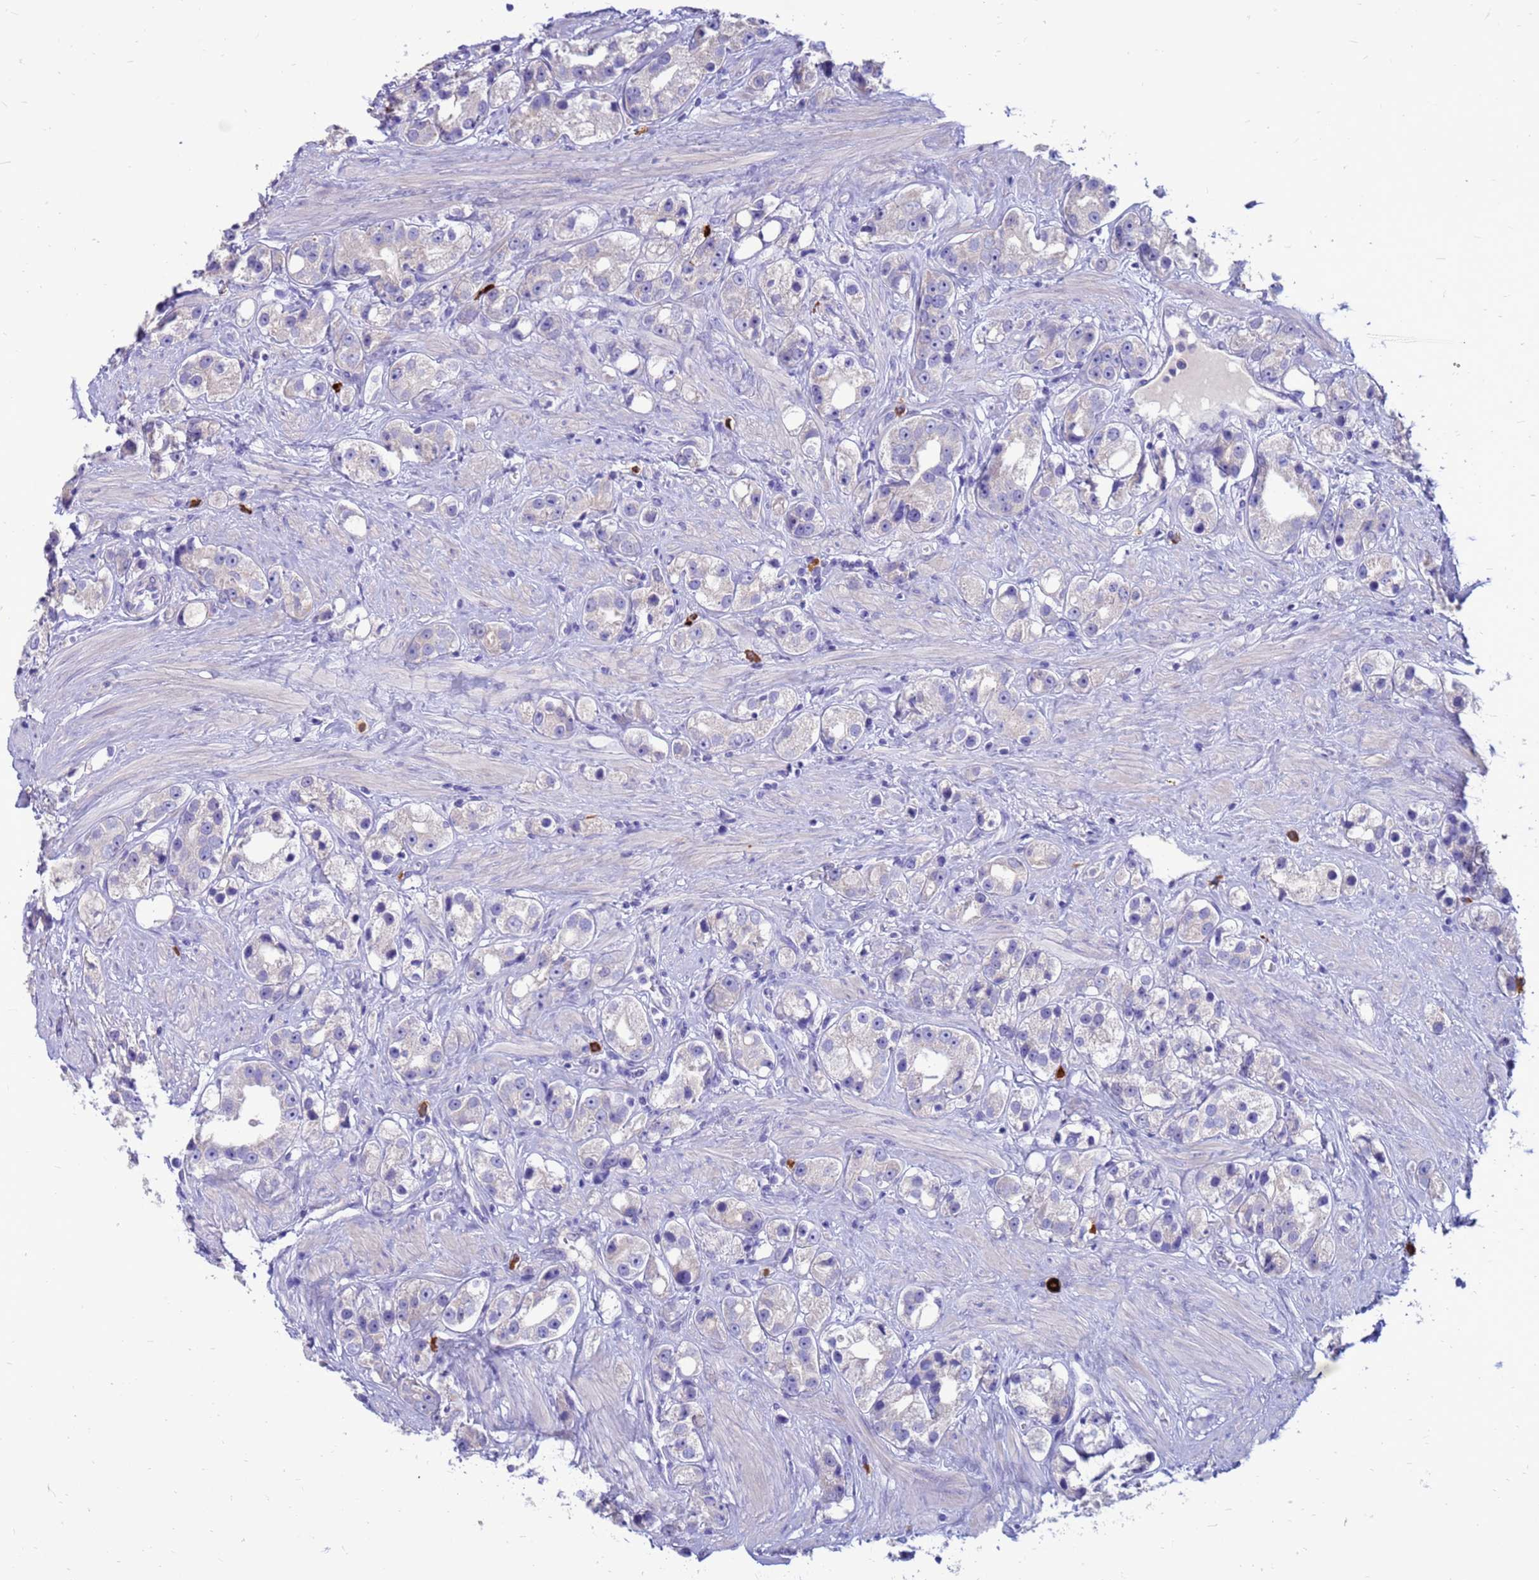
{"staining": {"intensity": "negative", "quantity": "none", "location": "none"}, "tissue": "prostate cancer", "cell_type": "Tumor cells", "image_type": "cancer", "snomed": [{"axis": "morphology", "description": "Adenocarcinoma, NOS"}, {"axis": "topography", "description": "Prostate"}], "caption": "An image of adenocarcinoma (prostate) stained for a protein shows no brown staining in tumor cells.", "gene": "PDE10A", "patient": {"sex": "male", "age": 79}}